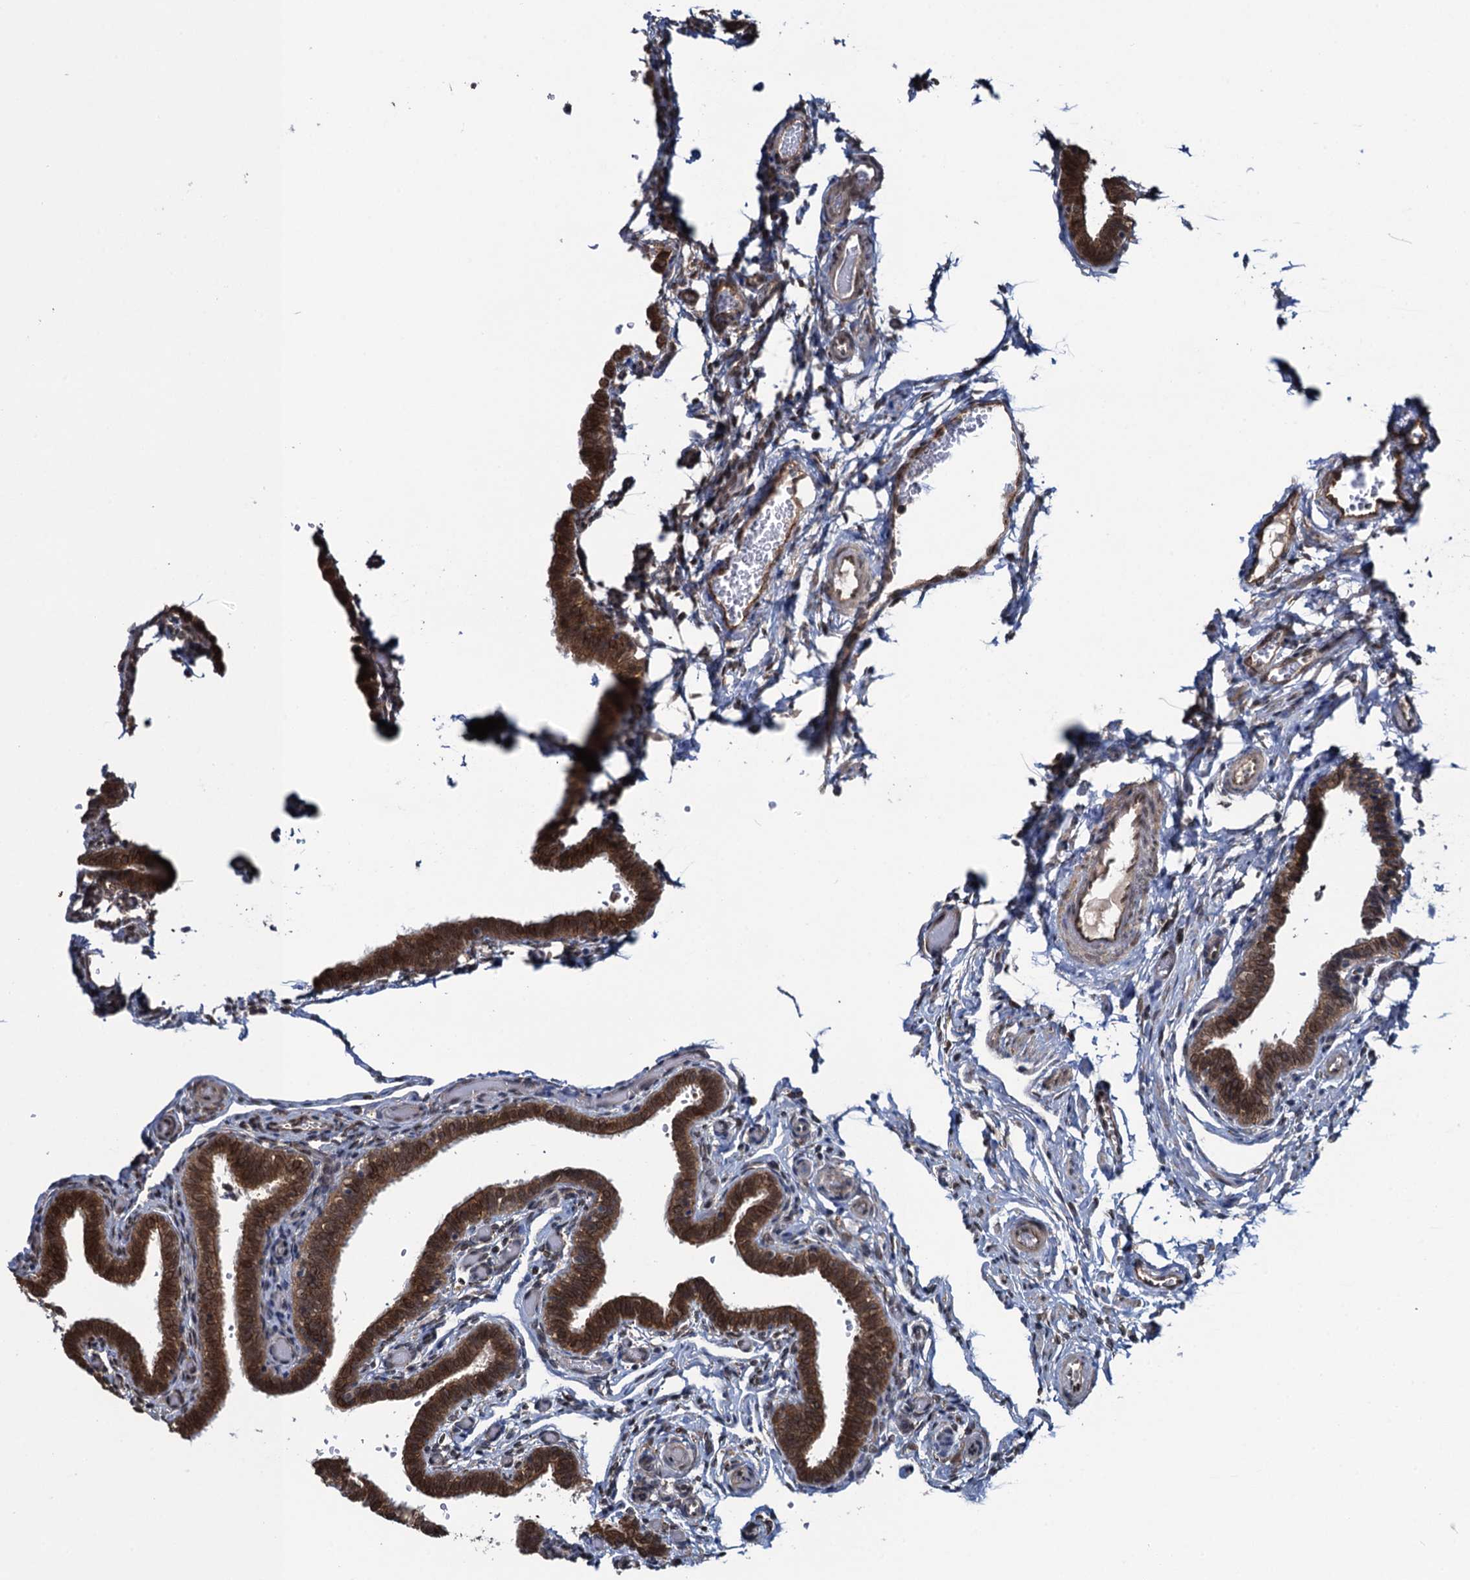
{"staining": {"intensity": "strong", "quantity": ">75%", "location": "cytoplasmic/membranous,nuclear"}, "tissue": "fallopian tube", "cell_type": "Glandular cells", "image_type": "normal", "snomed": [{"axis": "morphology", "description": "Normal tissue, NOS"}, {"axis": "topography", "description": "Fallopian tube"}], "caption": "Normal fallopian tube reveals strong cytoplasmic/membranous,nuclear positivity in about >75% of glandular cells The staining was performed using DAB (3,3'-diaminobenzidine), with brown indicating positive protein expression. Nuclei are stained blue with hematoxylin..", "gene": "EVX2", "patient": {"sex": "female", "age": 36}}